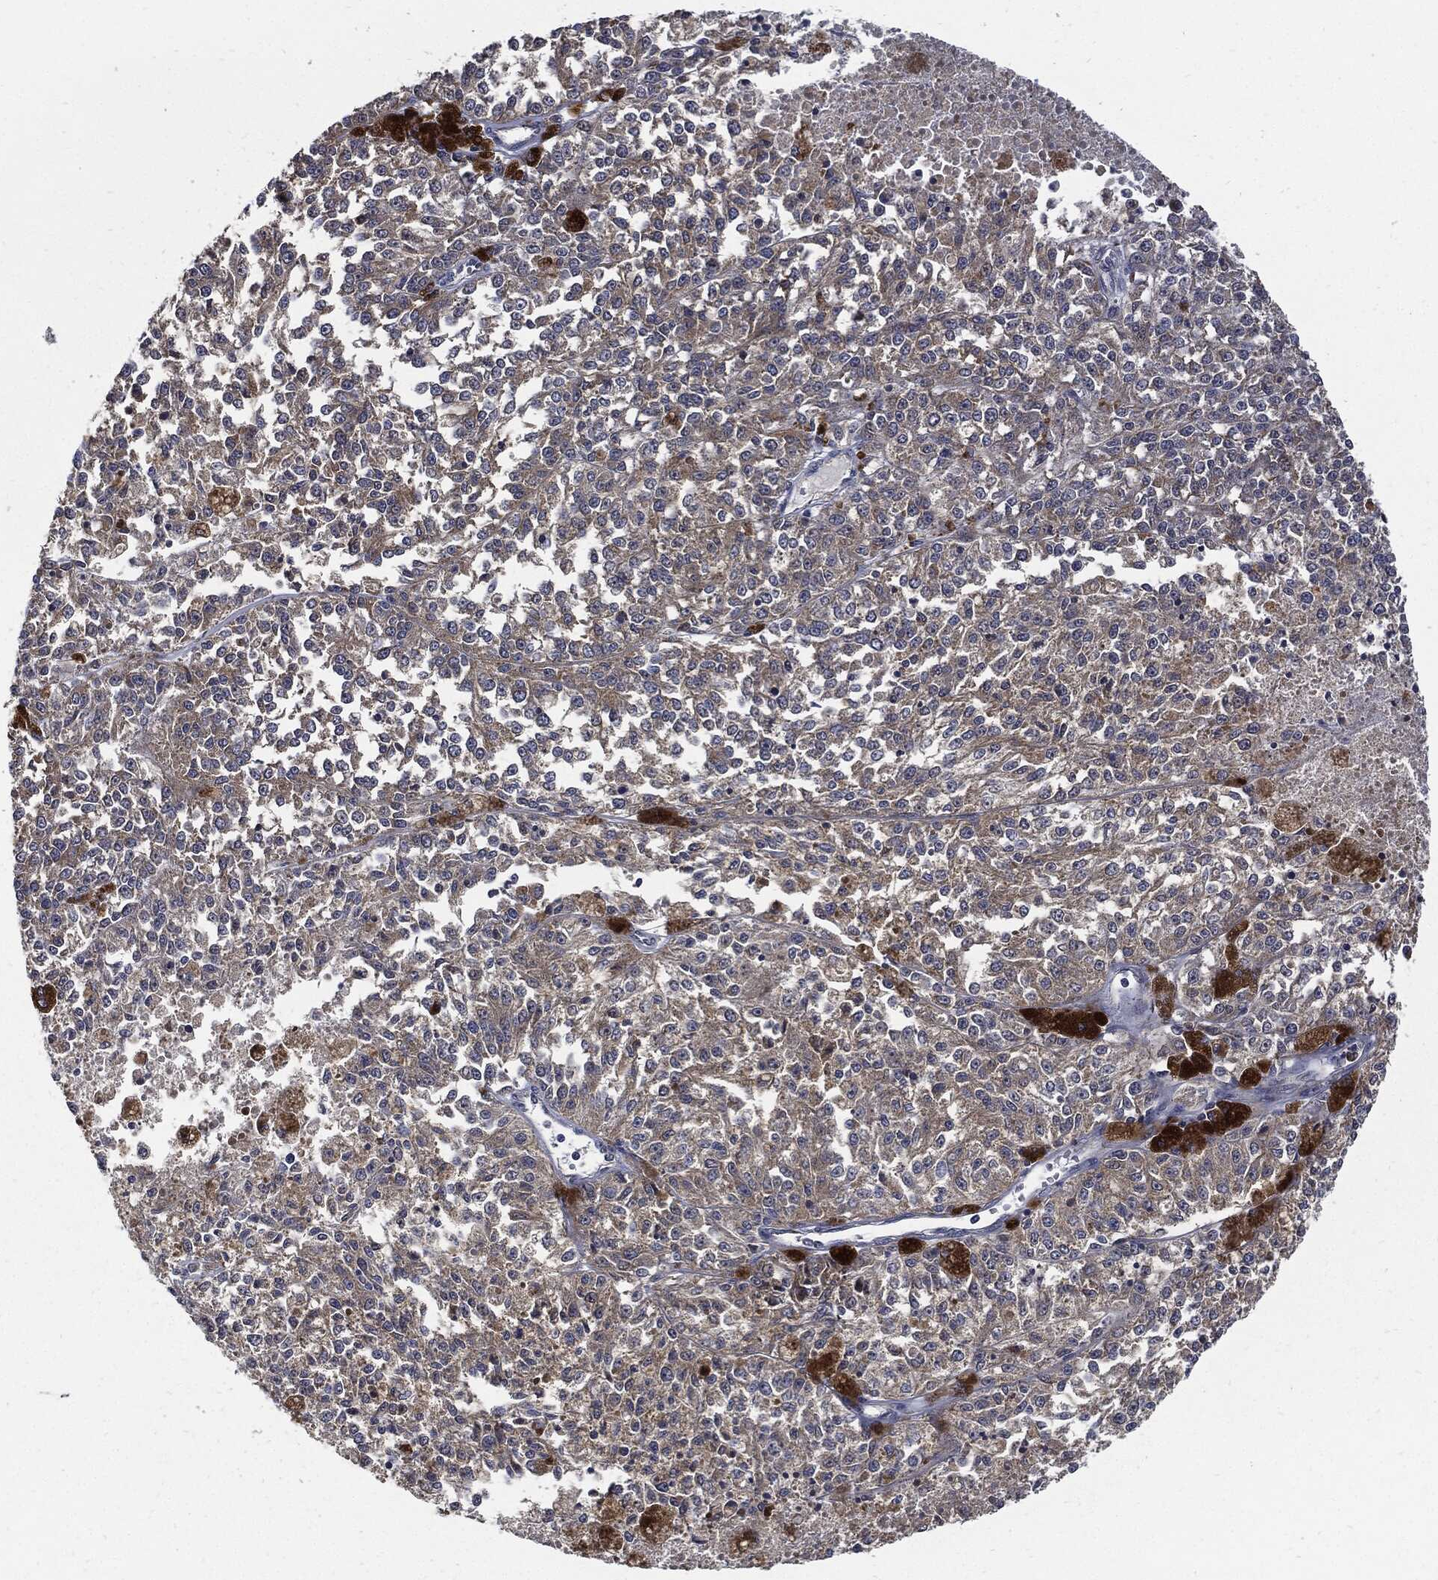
{"staining": {"intensity": "weak", "quantity": "<25%", "location": "cytoplasmic/membranous"}, "tissue": "melanoma", "cell_type": "Tumor cells", "image_type": "cancer", "snomed": [{"axis": "morphology", "description": "Malignant melanoma, Metastatic site"}, {"axis": "topography", "description": "Lymph node"}], "caption": "Image shows no significant protein positivity in tumor cells of malignant melanoma (metastatic site).", "gene": "SLC31A2", "patient": {"sex": "female", "age": 64}}